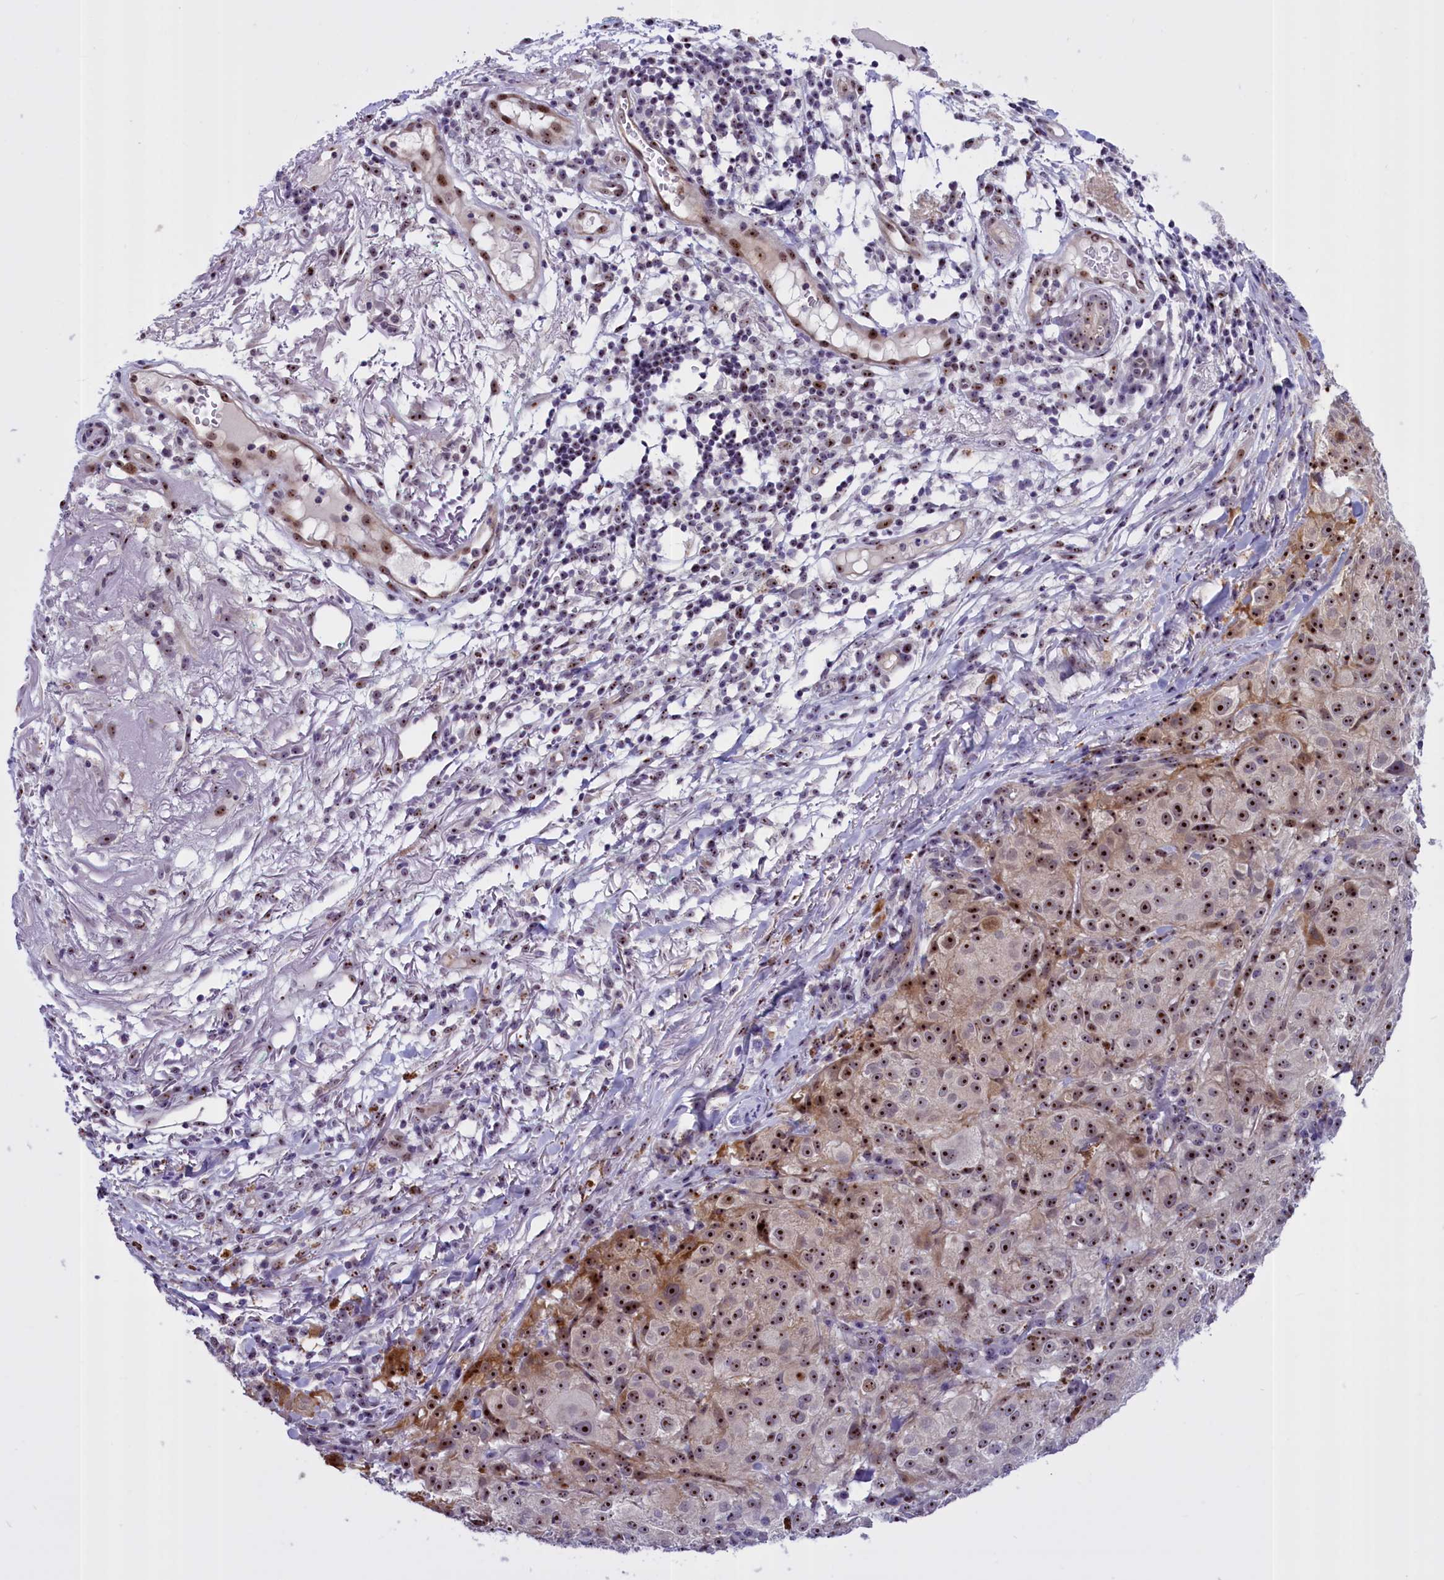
{"staining": {"intensity": "strong", "quantity": ">75%", "location": "nuclear"}, "tissue": "melanoma", "cell_type": "Tumor cells", "image_type": "cancer", "snomed": [{"axis": "morphology", "description": "Necrosis, NOS"}, {"axis": "morphology", "description": "Malignant melanoma, NOS"}, {"axis": "topography", "description": "Skin"}], "caption": "Malignant melanoma stained for a protein (brown) demonstrates strong nuclear positive staining in about >75% of tumor cells.", "gene": "TBL3", "patient": {"sex": "female", "age": 87}}